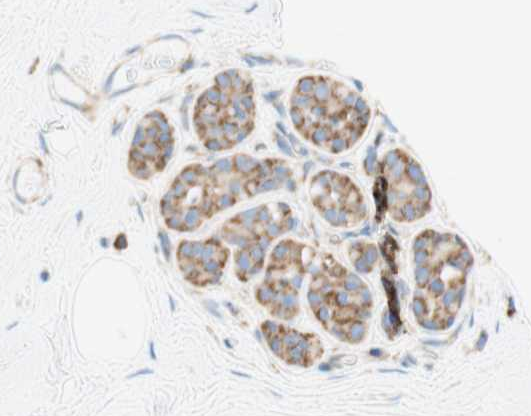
{"staining": {"intensity": "negative", "quantity": "none", "location": "none"}, "tissue": "breast", "cell_type": "Adipocytes", "image_type": "normal", "snomed": [{"axis": "morphology", "description": "Normal tissue, NOS"}, {"axis": "topography", "description": "Breast"}], "caption": "Image shows no protein expression in adipocytes of benign breast. (DAB (3,3'-diaminobenzidine) IHC with hematoxylin counter stain).", "gene": "TOMM20", "patient": {"sex": "female", "age": 75}}